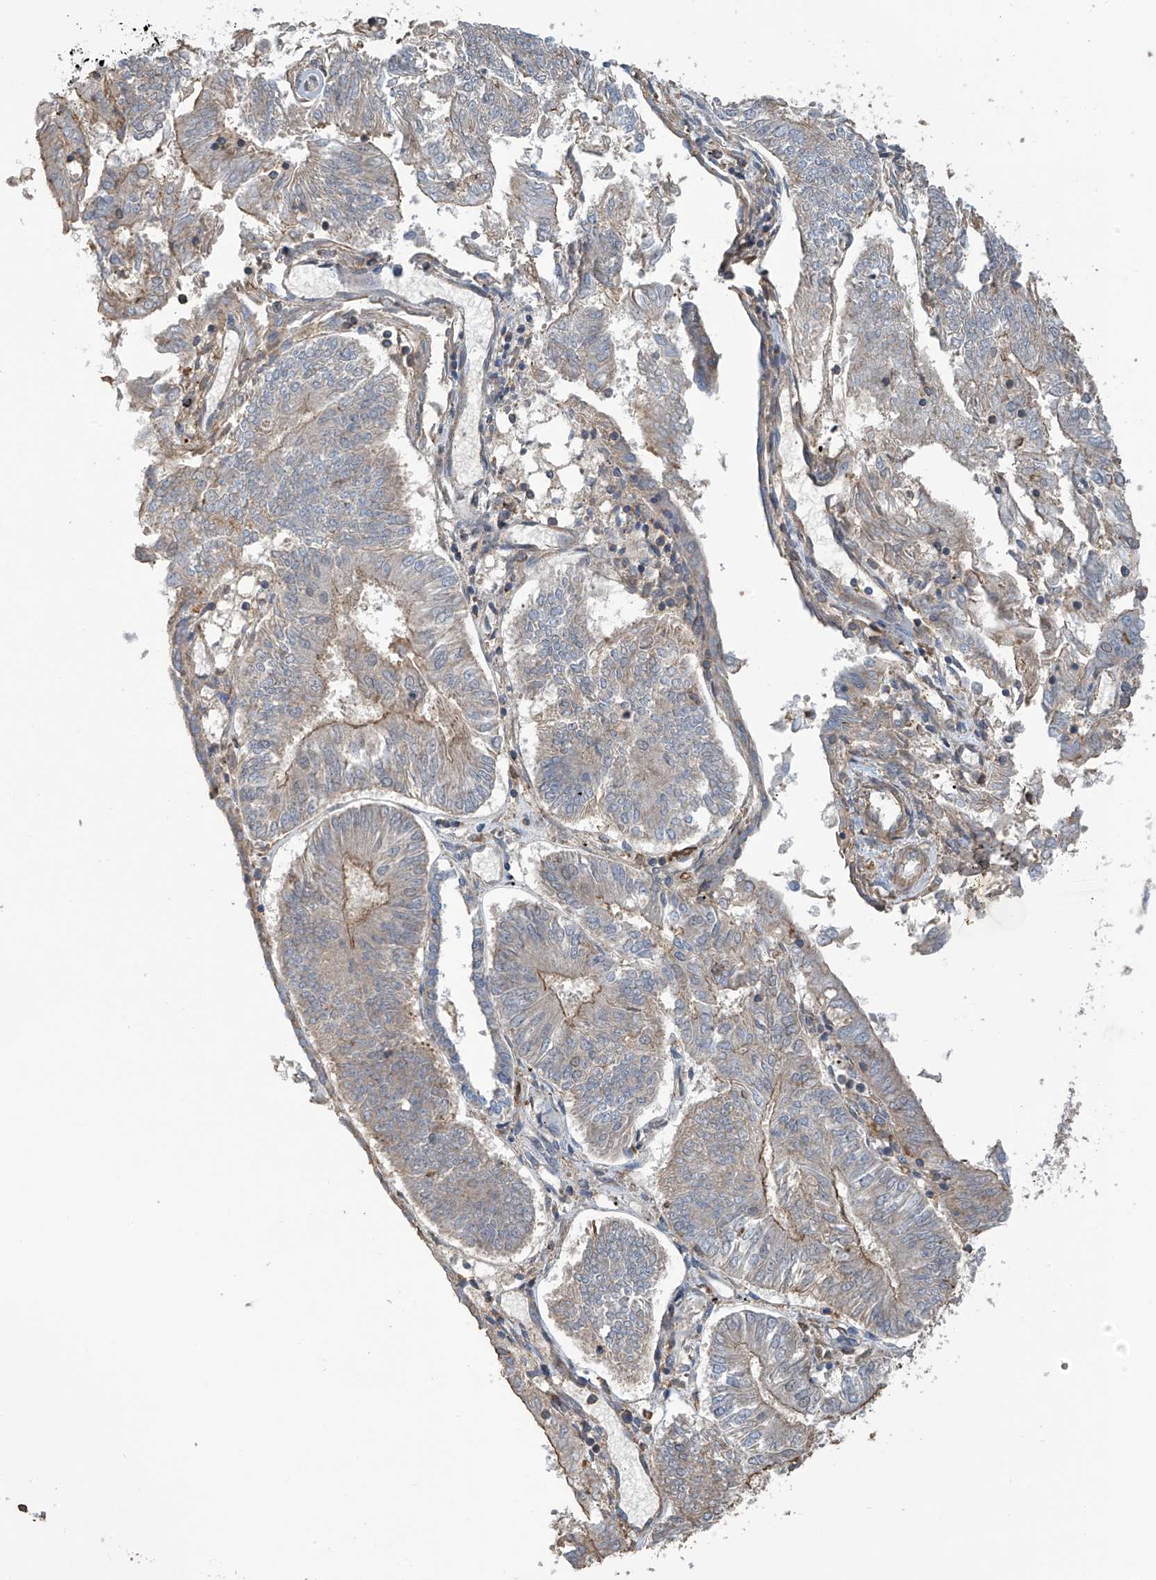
{"staining": {"intensity": "moderate", "quantity": "<25%", "location": "cytoplasmic/membranous"}, "tissue": "endometrial cancer", "cell_type": "Tumor cells", "image_type": "cancer", "snomed": [{"axis": "morphology", "description": "Adenocarcinoma, NOS"}, {"axis": "topography", "description": "Endometrium"}], "caption": "High-power microscopy captured an IHC photomicrograph of endometrial cancer (adenocarcinoma), revealing moderate cytoplasmic/membranous positivity in approximately <25% of tumor cells.", "gene": "SLFN14", "patient": {"sex": "female", "age": 58}}